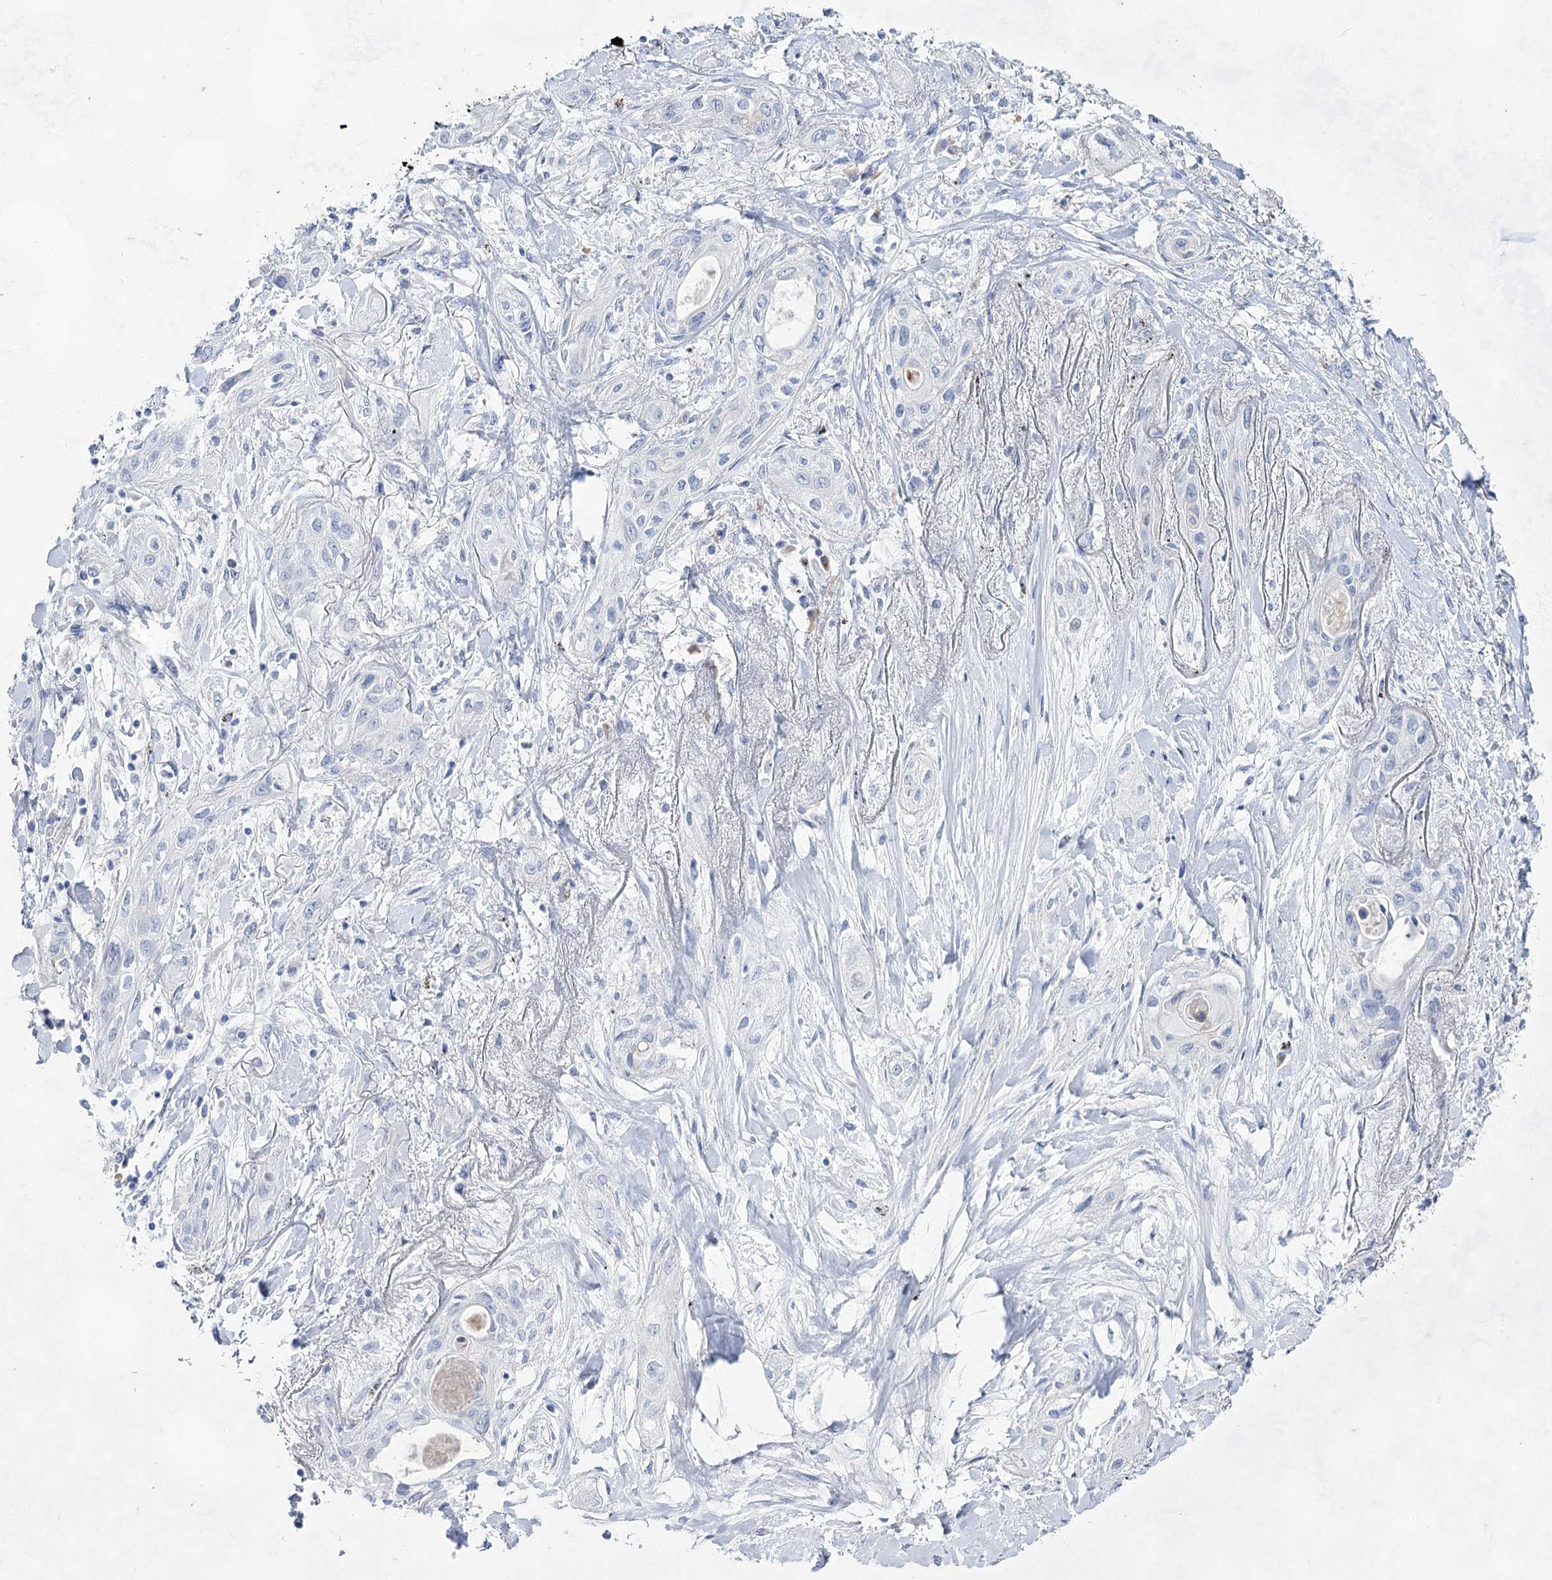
{"staining": {"intensity": "negative", "quantity": "none", "location": "none"}, "tissue": "lung cancer", "cell_type": "Tumor cells", "image_type": "cancer", "snomed": [{"axis": "morphology", "description": "Squamous cell carcinoma, NOS"}, {"axis": "topography", "description": "Lung"}], "caption": "This is a photomicrograph of IHC staining of squamous cell carcinoma (lung), which shows no staining in tumor cells.", "gene": "ACRV1", "patient": {"sex": "female", "age": 47}}